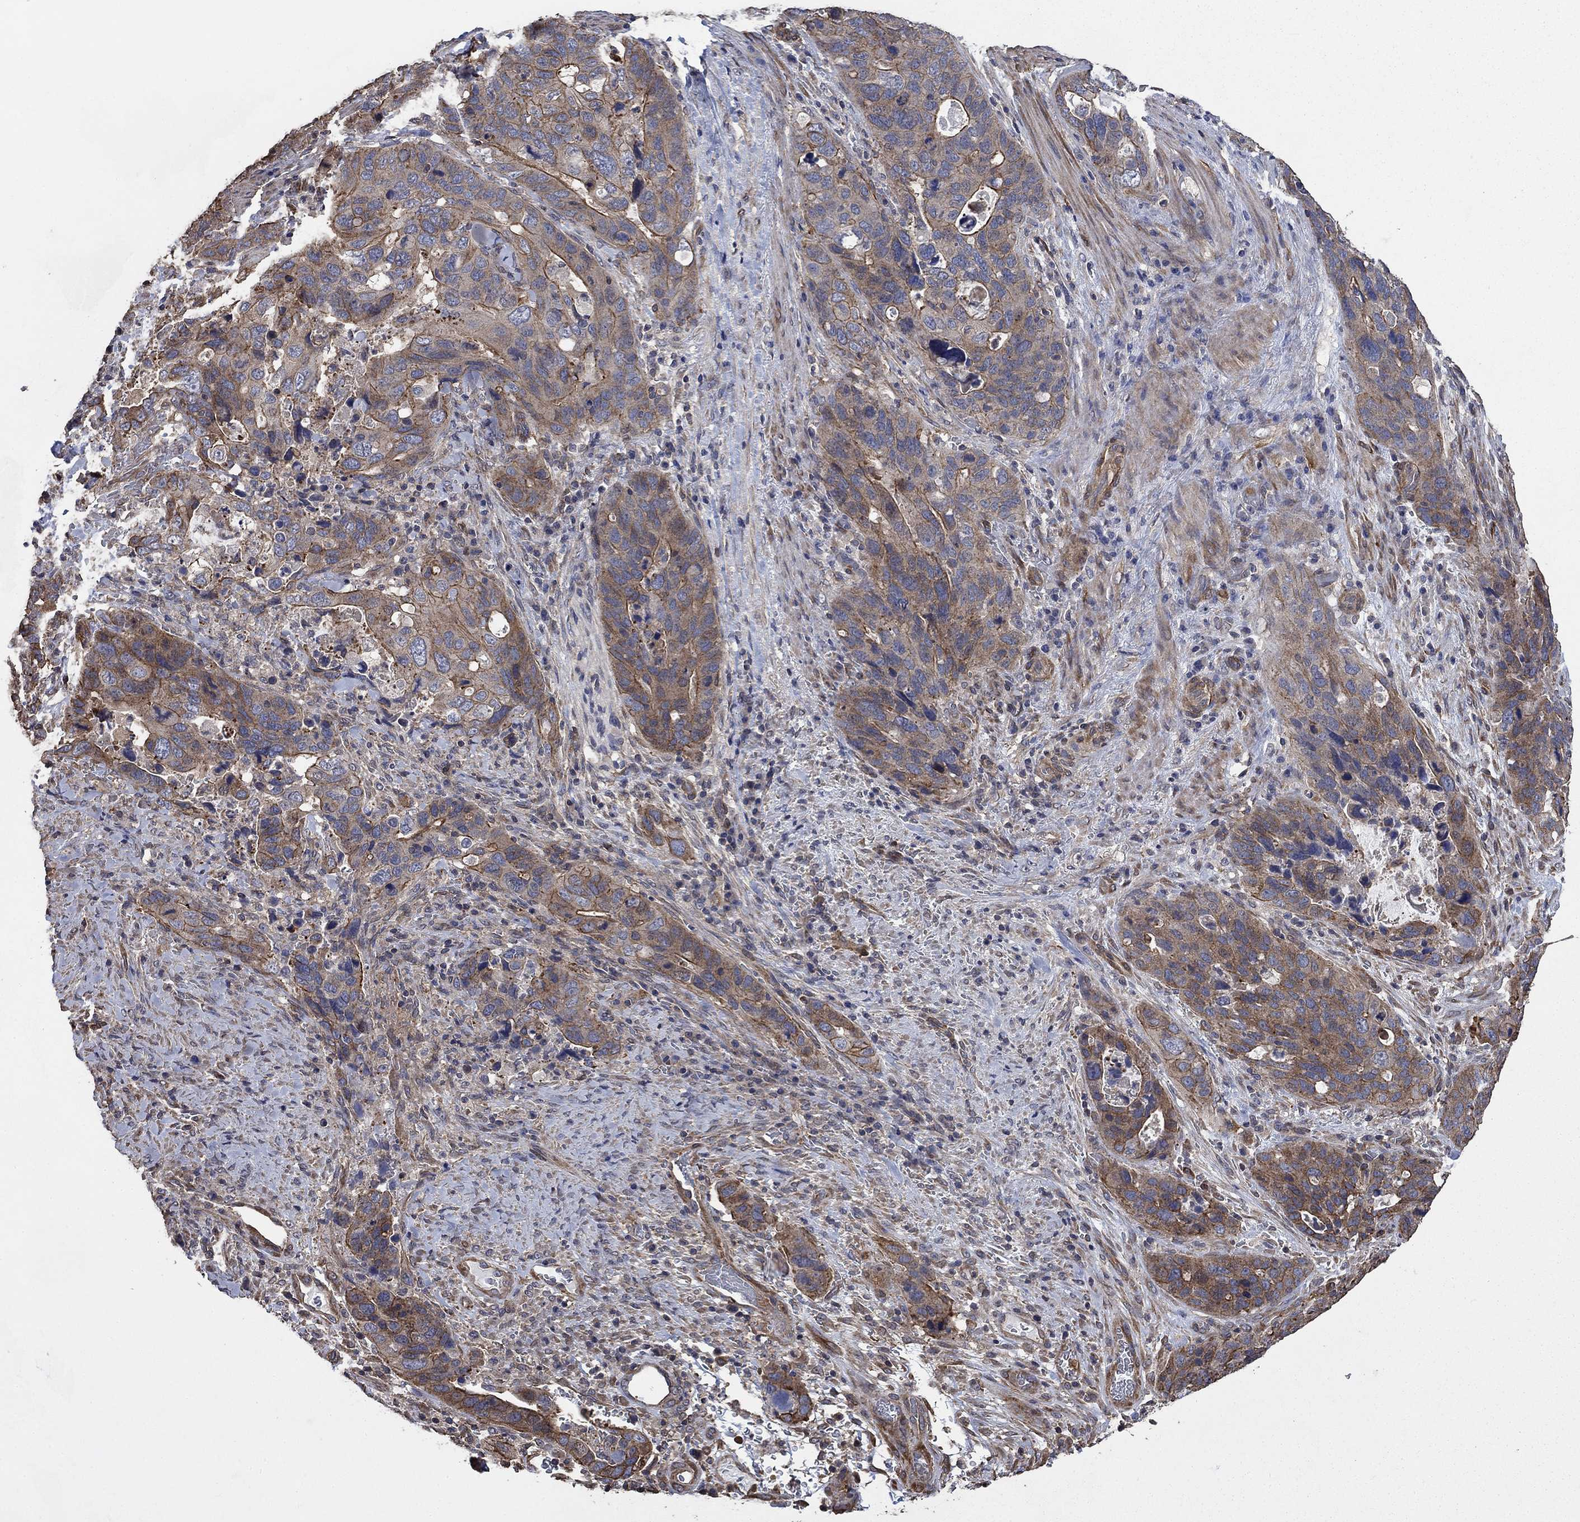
{"staining": {"intensity": "moderate", "quantity": "25%-75%", "location": "cytoplasmic/membranous"}, "tissue": "stomach cancer", "cell_type": "Tumor cells", "image_type": "cancer", "snomed": [{"axis": "morphology", "description": "Adenocarcinoma, NOS"}, {"axis": "topography", "description": "Stomach"}], "caption": "Immunohistochemistry image of neoplastic tissue: stomach cancer (adenocarcinoma) stained using immunohistochemistry displays medium levels of moderate protein expression localized specifically in the cytoplasmic/membranous of tumor cells, appearing as a cytoplasmic/membranous brown color.", "gene": "PDE3A", "patient": {"sex": "male", "age": 54}}